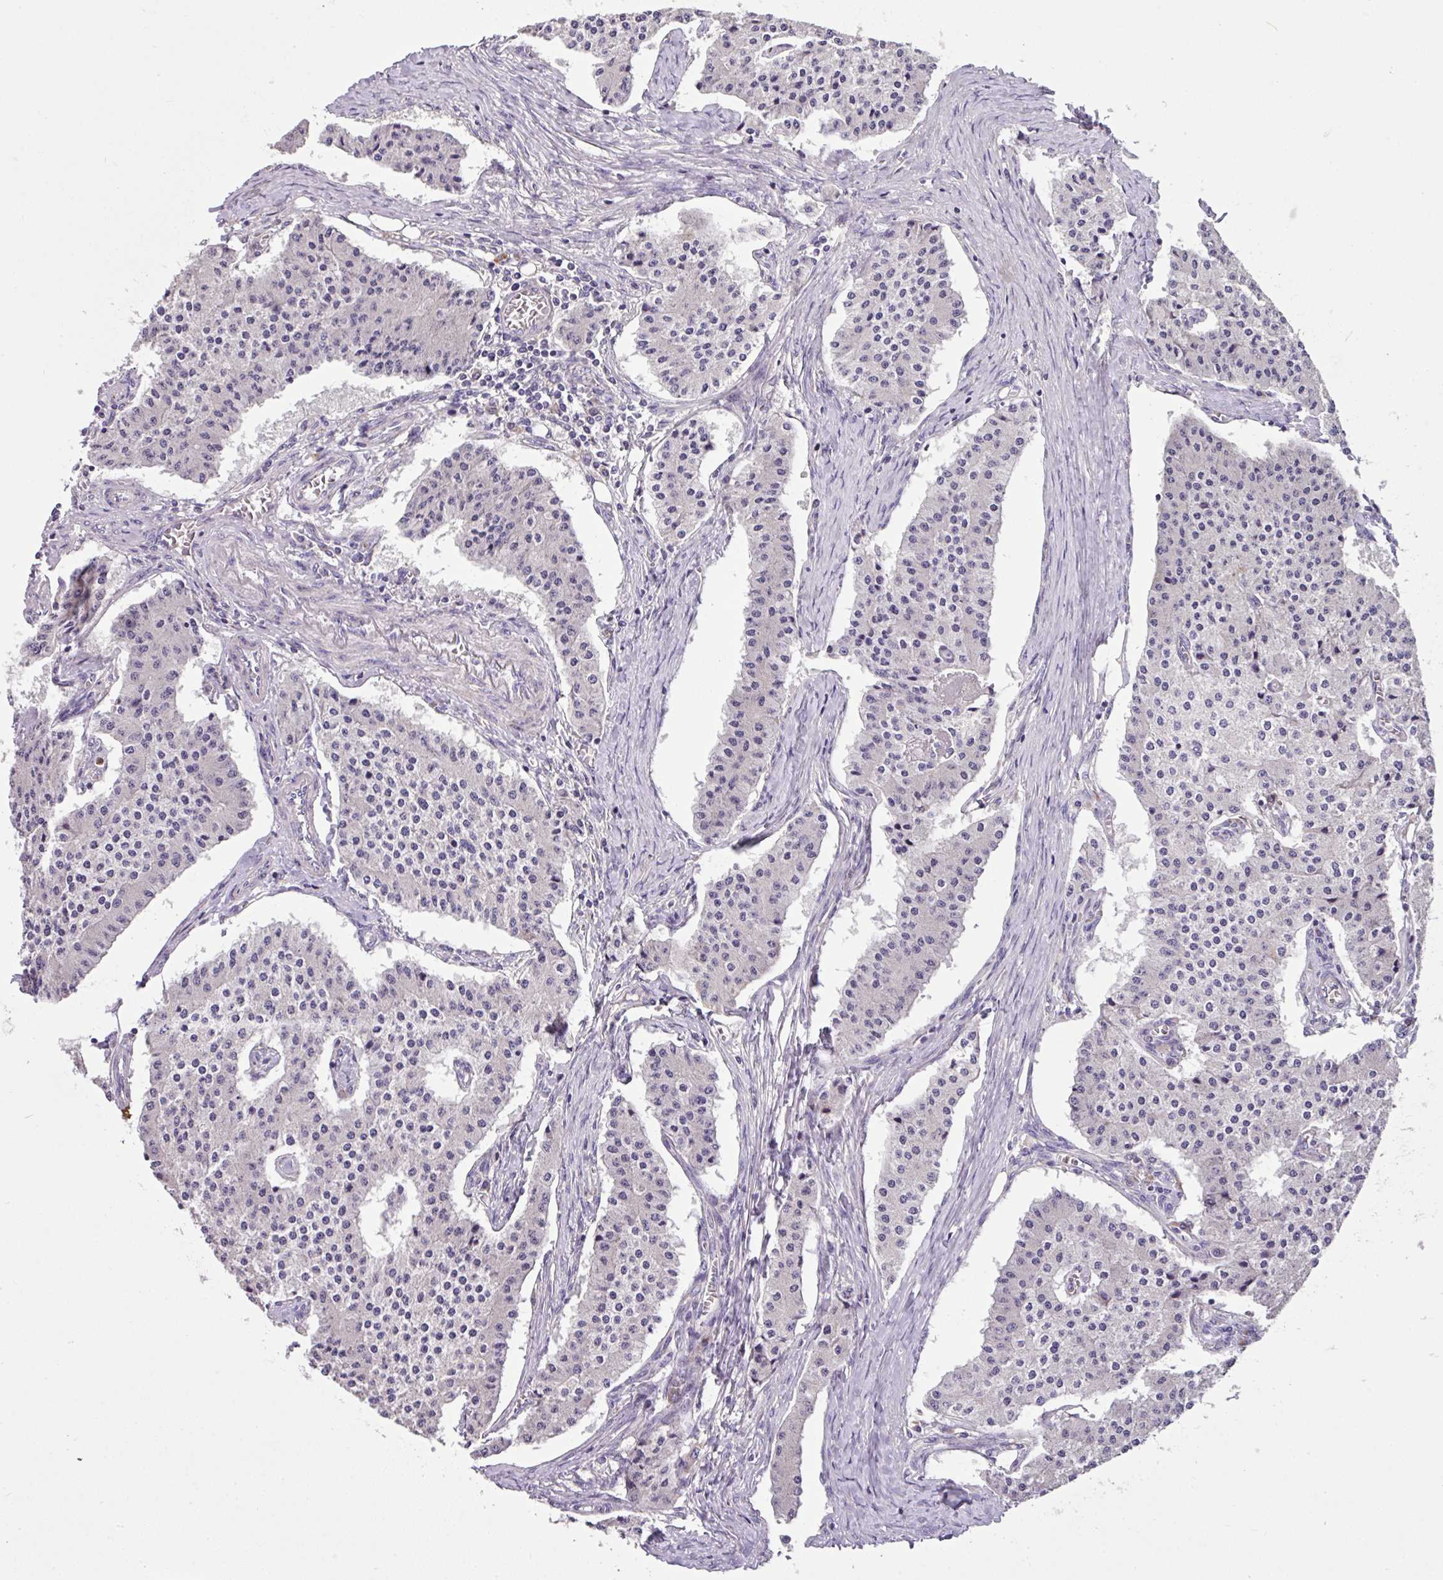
{"staining": {"intensity": "negative", "quantity": "none", "location": "none"}, "tissue": "carcinoid", "cell_type": "Tumor cells", "image_type": "cancer", "snomed": [{"axis": "morphology", "description": "Carcinoid, malignant, NOS"}, {"axis": "topography", "description": "Colon"}], "caption": "Immunohistochemistry (IHC) of carcinoid (malignant) shows no positivity in tumor cells.", "gene": "ANXA2R", "patient": {"sex": "female", "age": 52}}